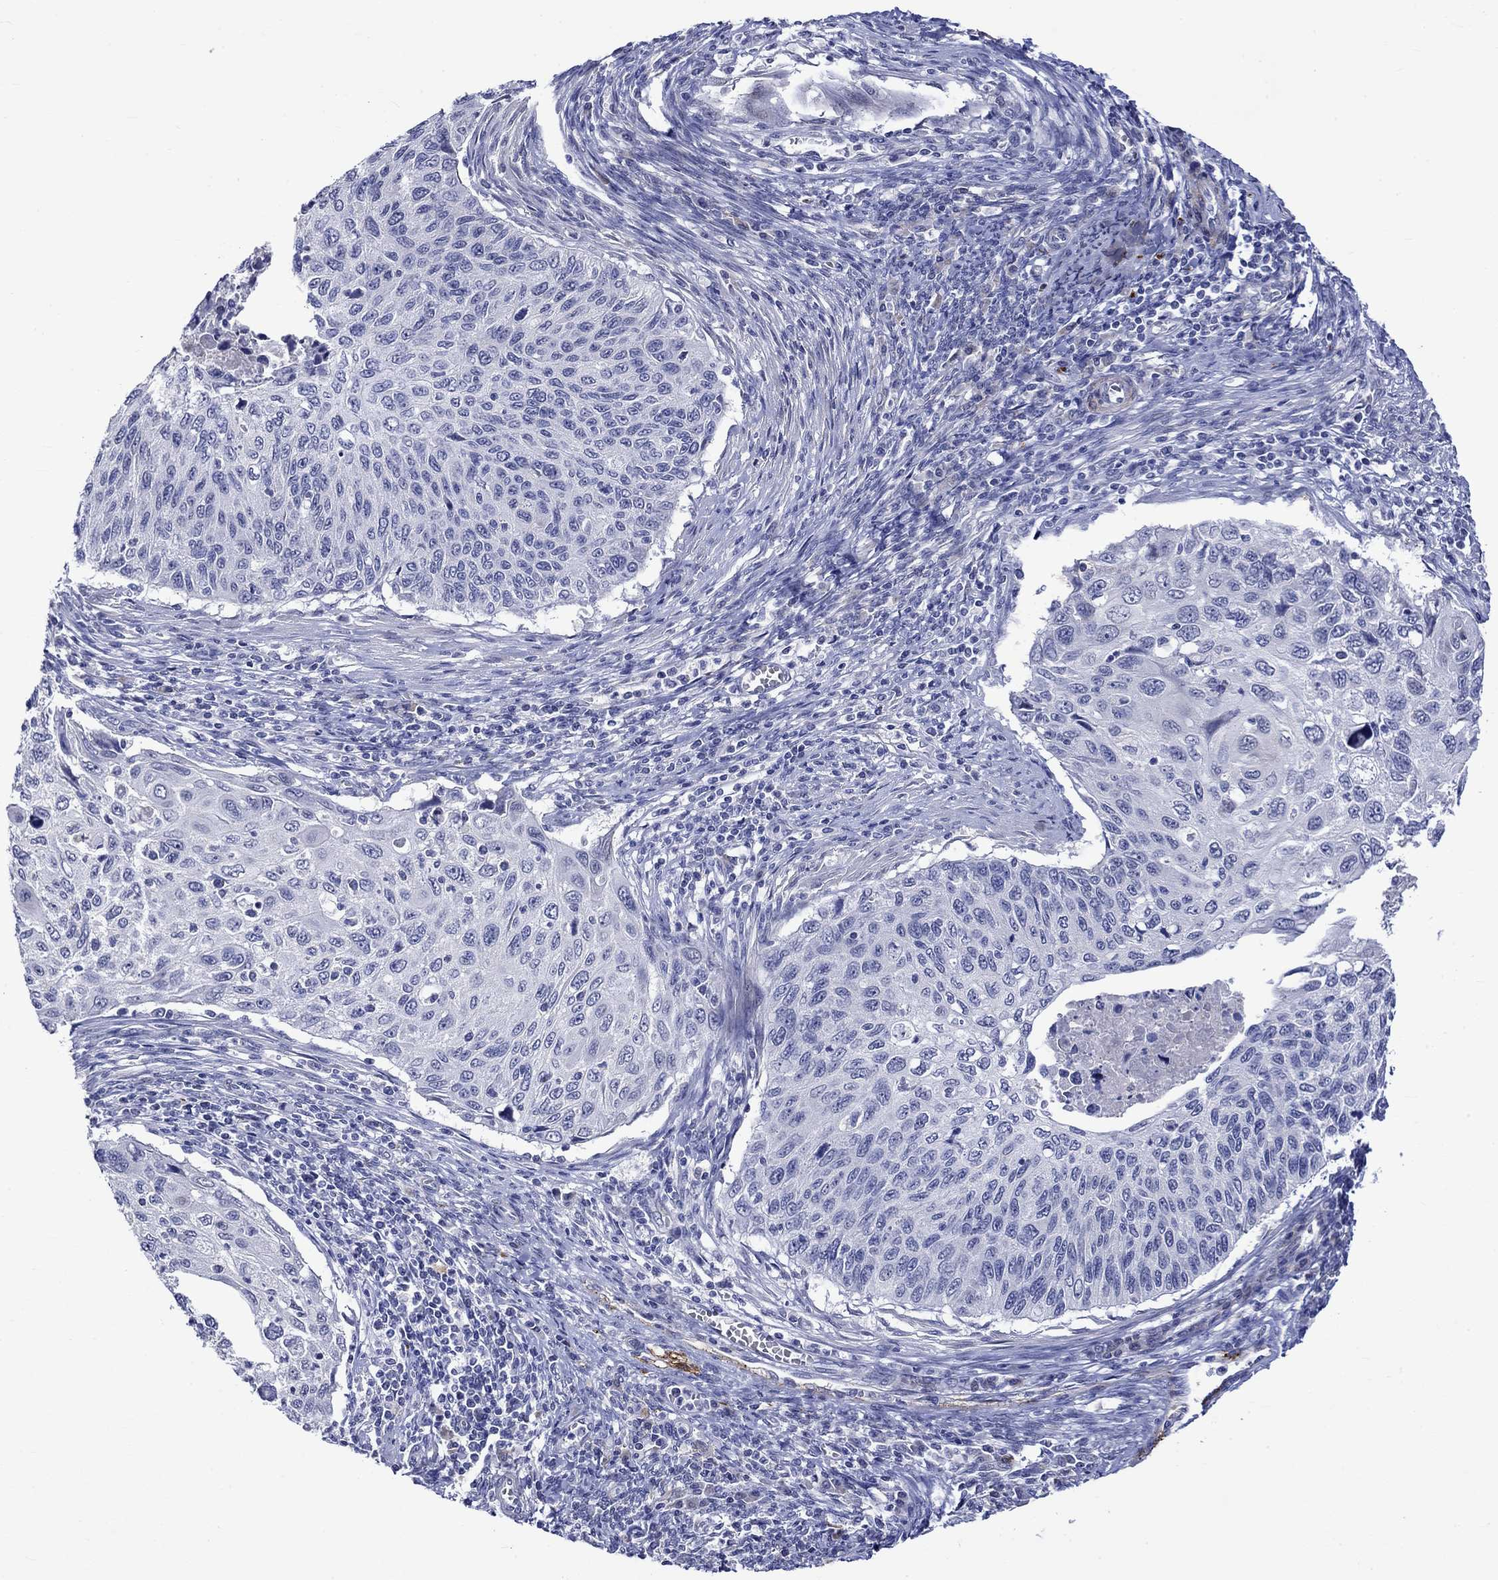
{"staining": {"intensity": "negative", "quantity": "none", "location": "none"}, "tissue": "cervical cancer", "cell_type": "Tumor cells", "image_type": "cancer", "snomed": [{"axis": "morphology", "description": "Squamous cell carcinoma, NOS"}, {"axis": "topography", "description": "Cervix"}], "caption": "IHC micrograph of neoplastic tissue: human squamous cell carcinoma (cervical) stained with DAB reveals no significant protein staining in tumor cells.", "gene": "CRYAB", "patient": {"sex": "female", "age": 70}}